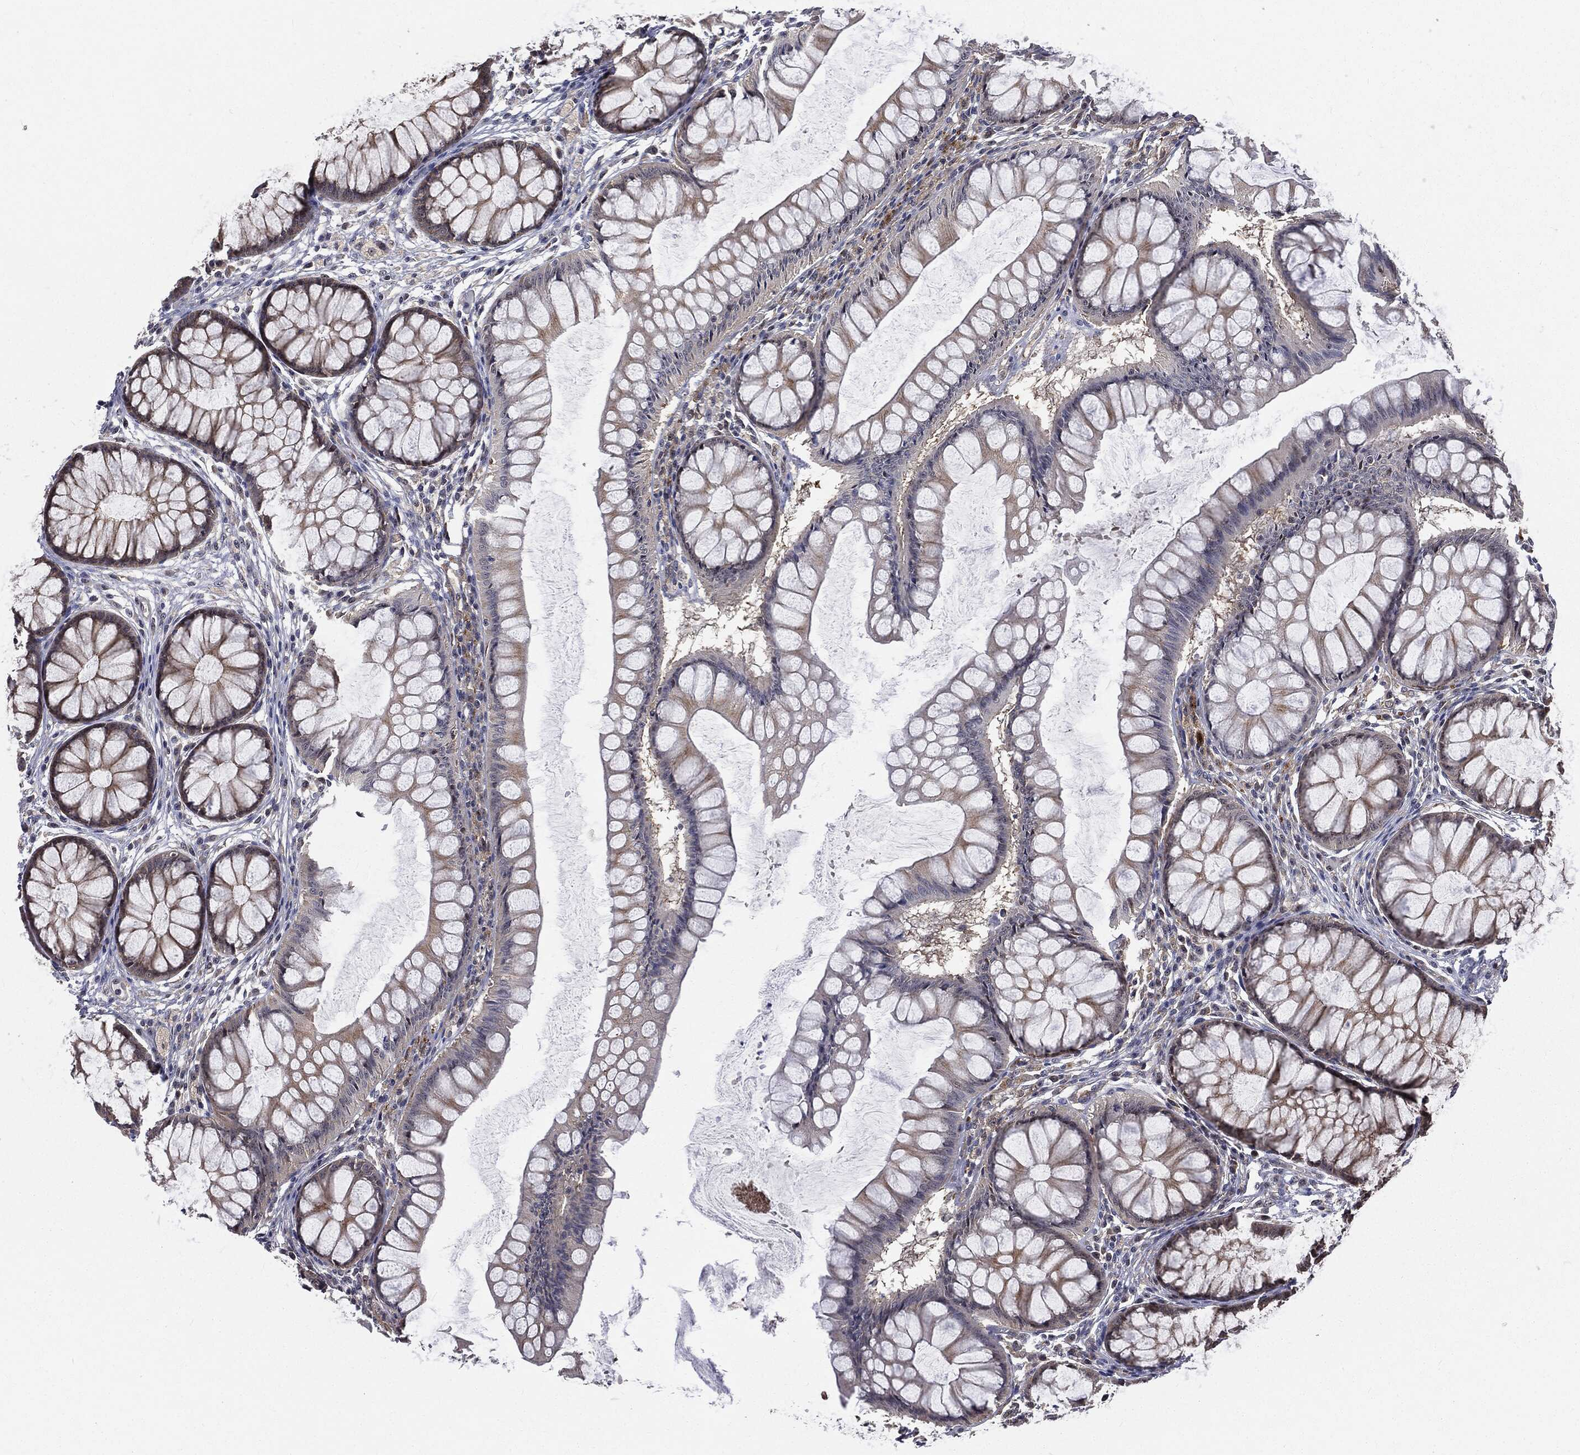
{"staining": {"intensity": "negative", "quantity": "none", "location": "none"}, "tissue": "colon", "cell_type": "Endothelial cells", "image_type": "normal", "snomed": [{"axis": "morphology", "description": "Normal tissue, NOS"}, {"axis": "topography", "description": "Colon"}], "caption": "Endothelial cells show no significant expression in normal colon. (DAB immunohistochemistry (IHC) with hematoxylin counter stain).", "gene": "TRMT1L", "patient": {"sex": "female", "age": 65}}